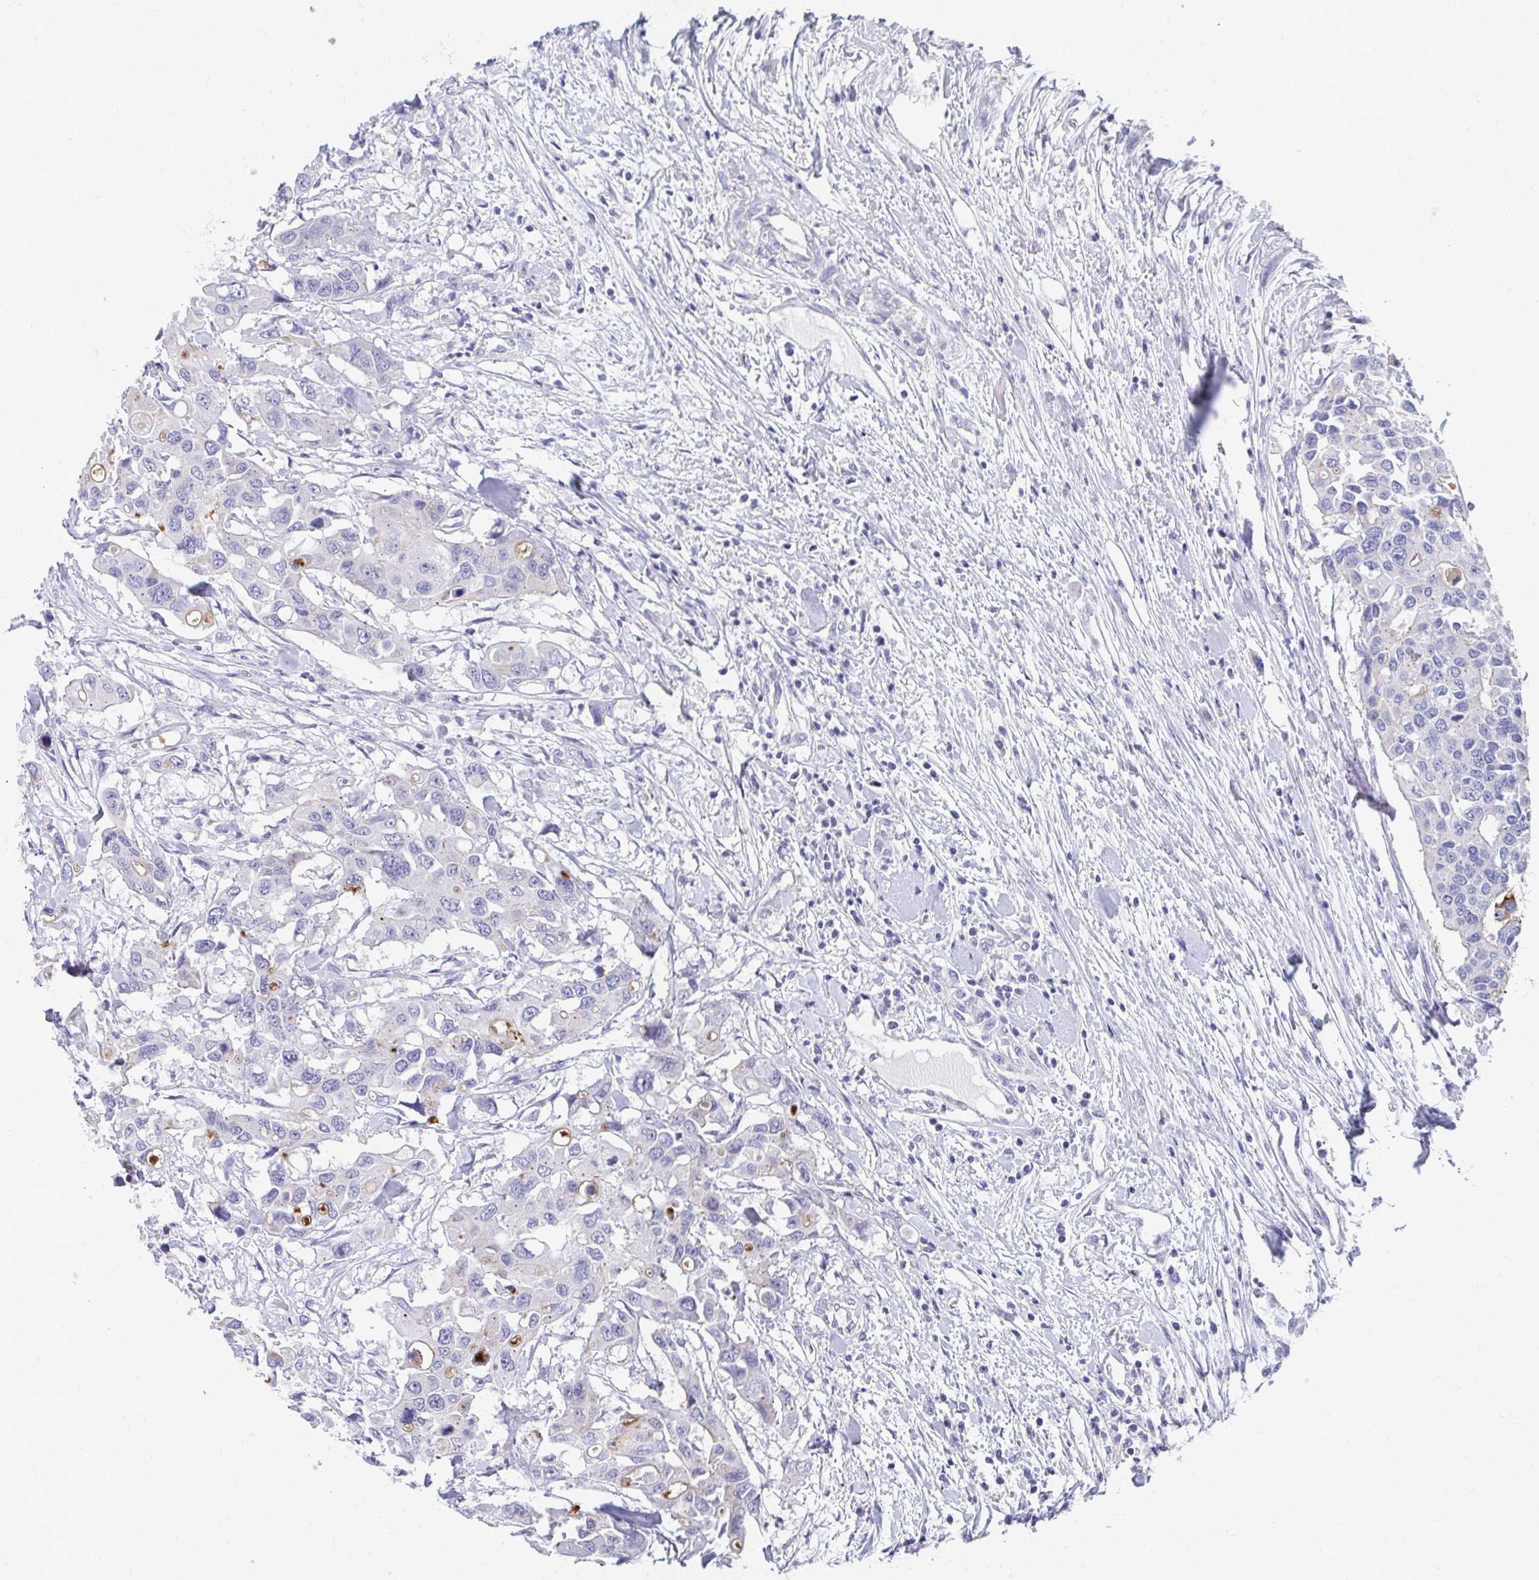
{"staining": {"intensity": "moderate", "quantity": "<25%", "location": "cytoplasmic/membranous"}, "tissue": "colorectal cancer", "cell_type": "Tumor cells", "image_type": "cancer", "snomed": [{"axis": "morphology", "description": "Adenocarcinoma, NOS"}, {"axis": "topography", "description": "Colon"}], "caption": "This is an image of immunohistochemistry staining of adenocarcinoma (colorectal), which shows moderate staining in the cytoplasmic/membranous of tumor cells.", "gene": "TMPRSS2", "patient": {"sex": "male", "age": 77}}